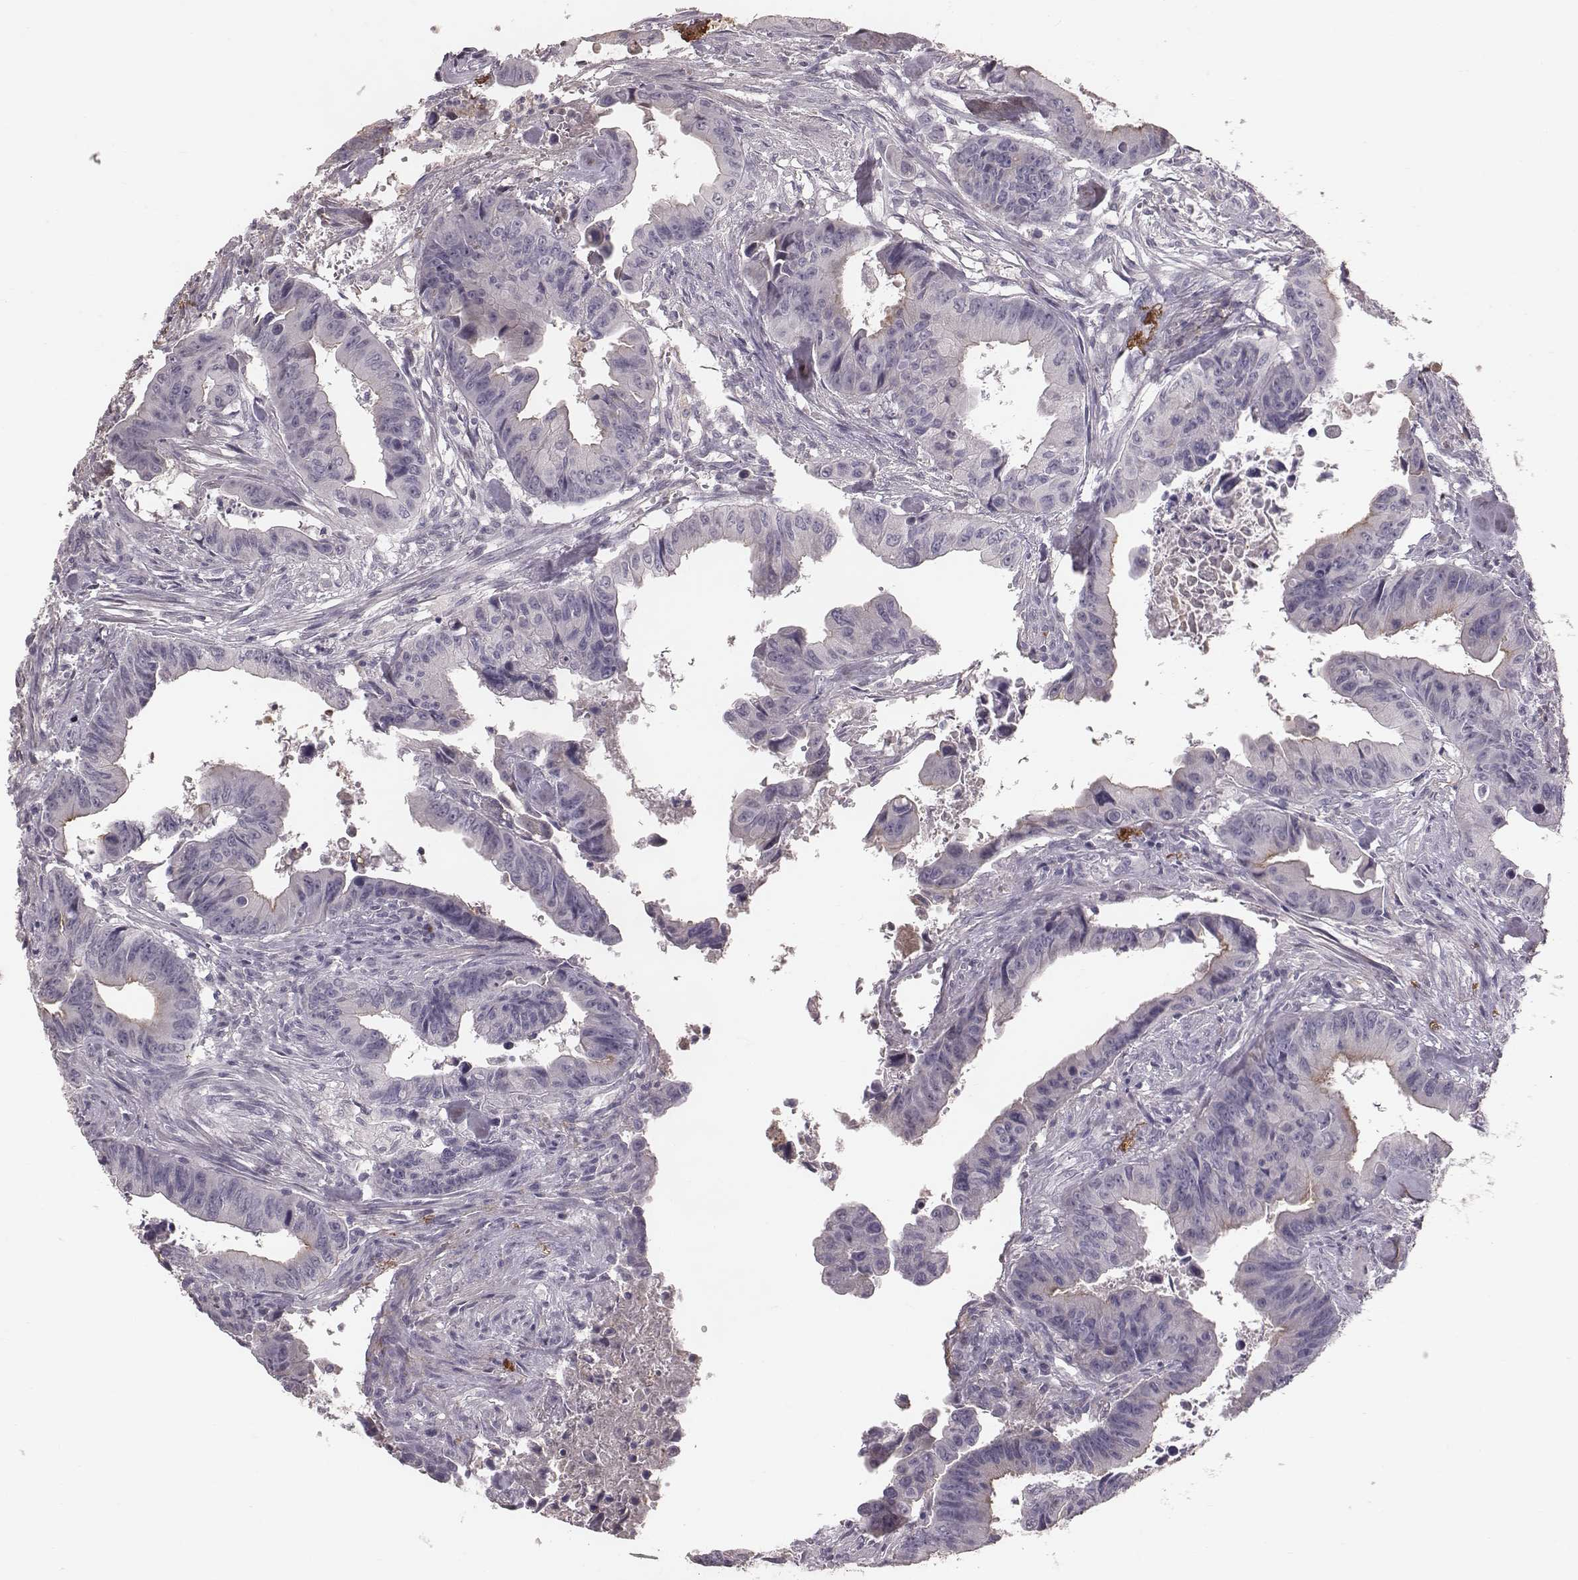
{"staining": {"intensity": "negative", "quantity": "none", "location": "none"}, "tissue": "colorectal cancer", "cell_type": "Tumor cells", "image_type": "cancer", "snomed": [{"axis": "morphology", "description": "Adenocarcinoma, NOS"}, {"axis": "topography", "description": "Colon"}], "caption": "An image of human colorectal adenocarcinoma is negative for staining in tumor cells.", "gene": "CFTR", "patient": {"sex": "female", "age": 87}}